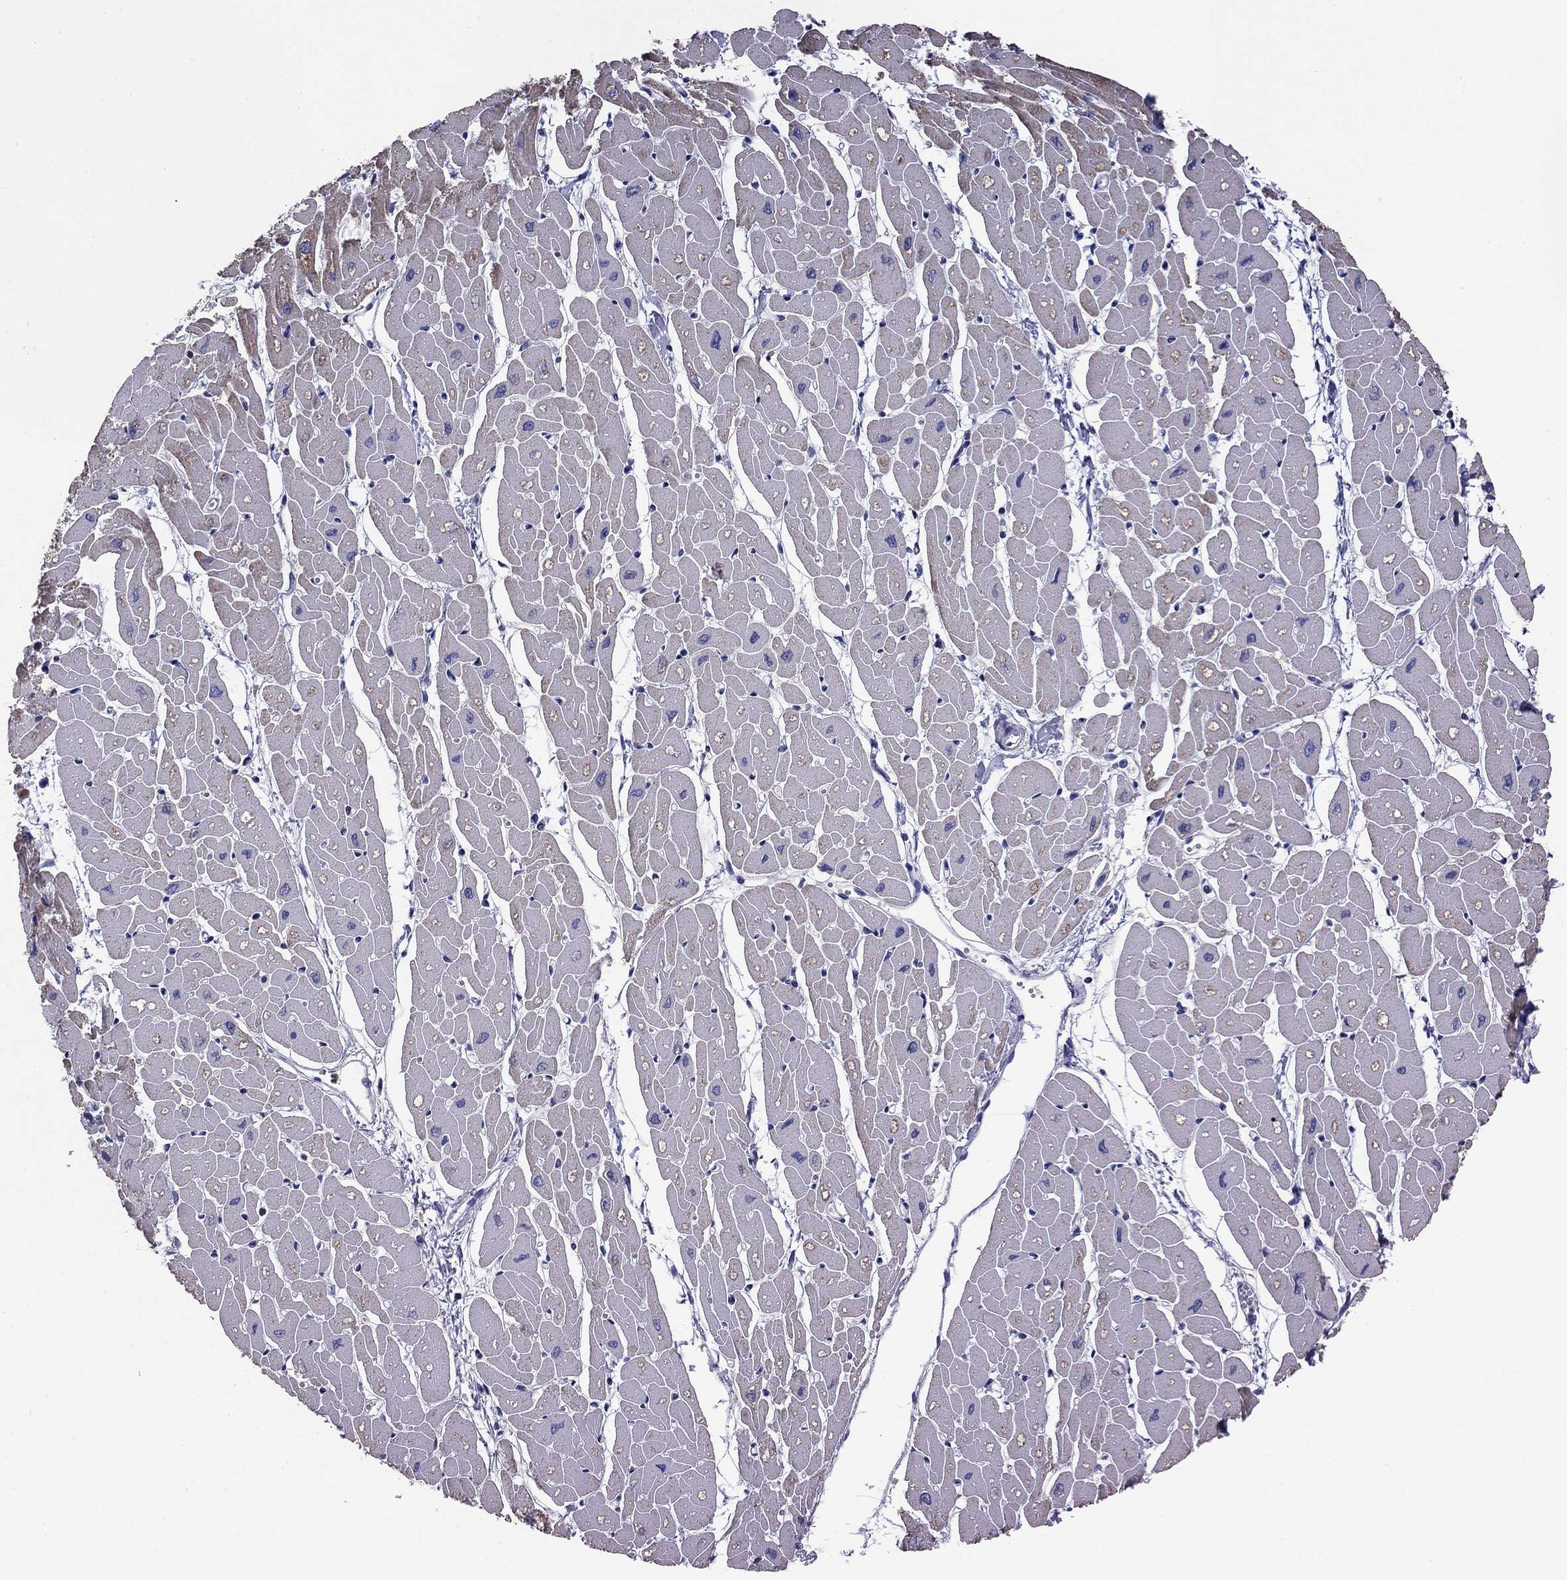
{"staining": {"intensity": "moderate", "quantity": "25%-75%", "location": "cytoplasmic/membranous"}, "tissue": "heart muscle", "cell_type": "Cardiomyocytes", "image_type": "normal", "snomed": [{"axis": "morphology", "description": "Normal tissue, NOS"}, {"axis": "topography", "description": "Heart"}], "caption": "Brown immunohistochemical staining in benign human heart muscle reveals moderate cytoplasmic/membranous expression in about 25%-75% of cardiomyocytes. (DAB IHC, brown staining for protein, blue staining for nuclei).", "gene": "ACADSB", "patient": {"sex": "male", "age": 57}}